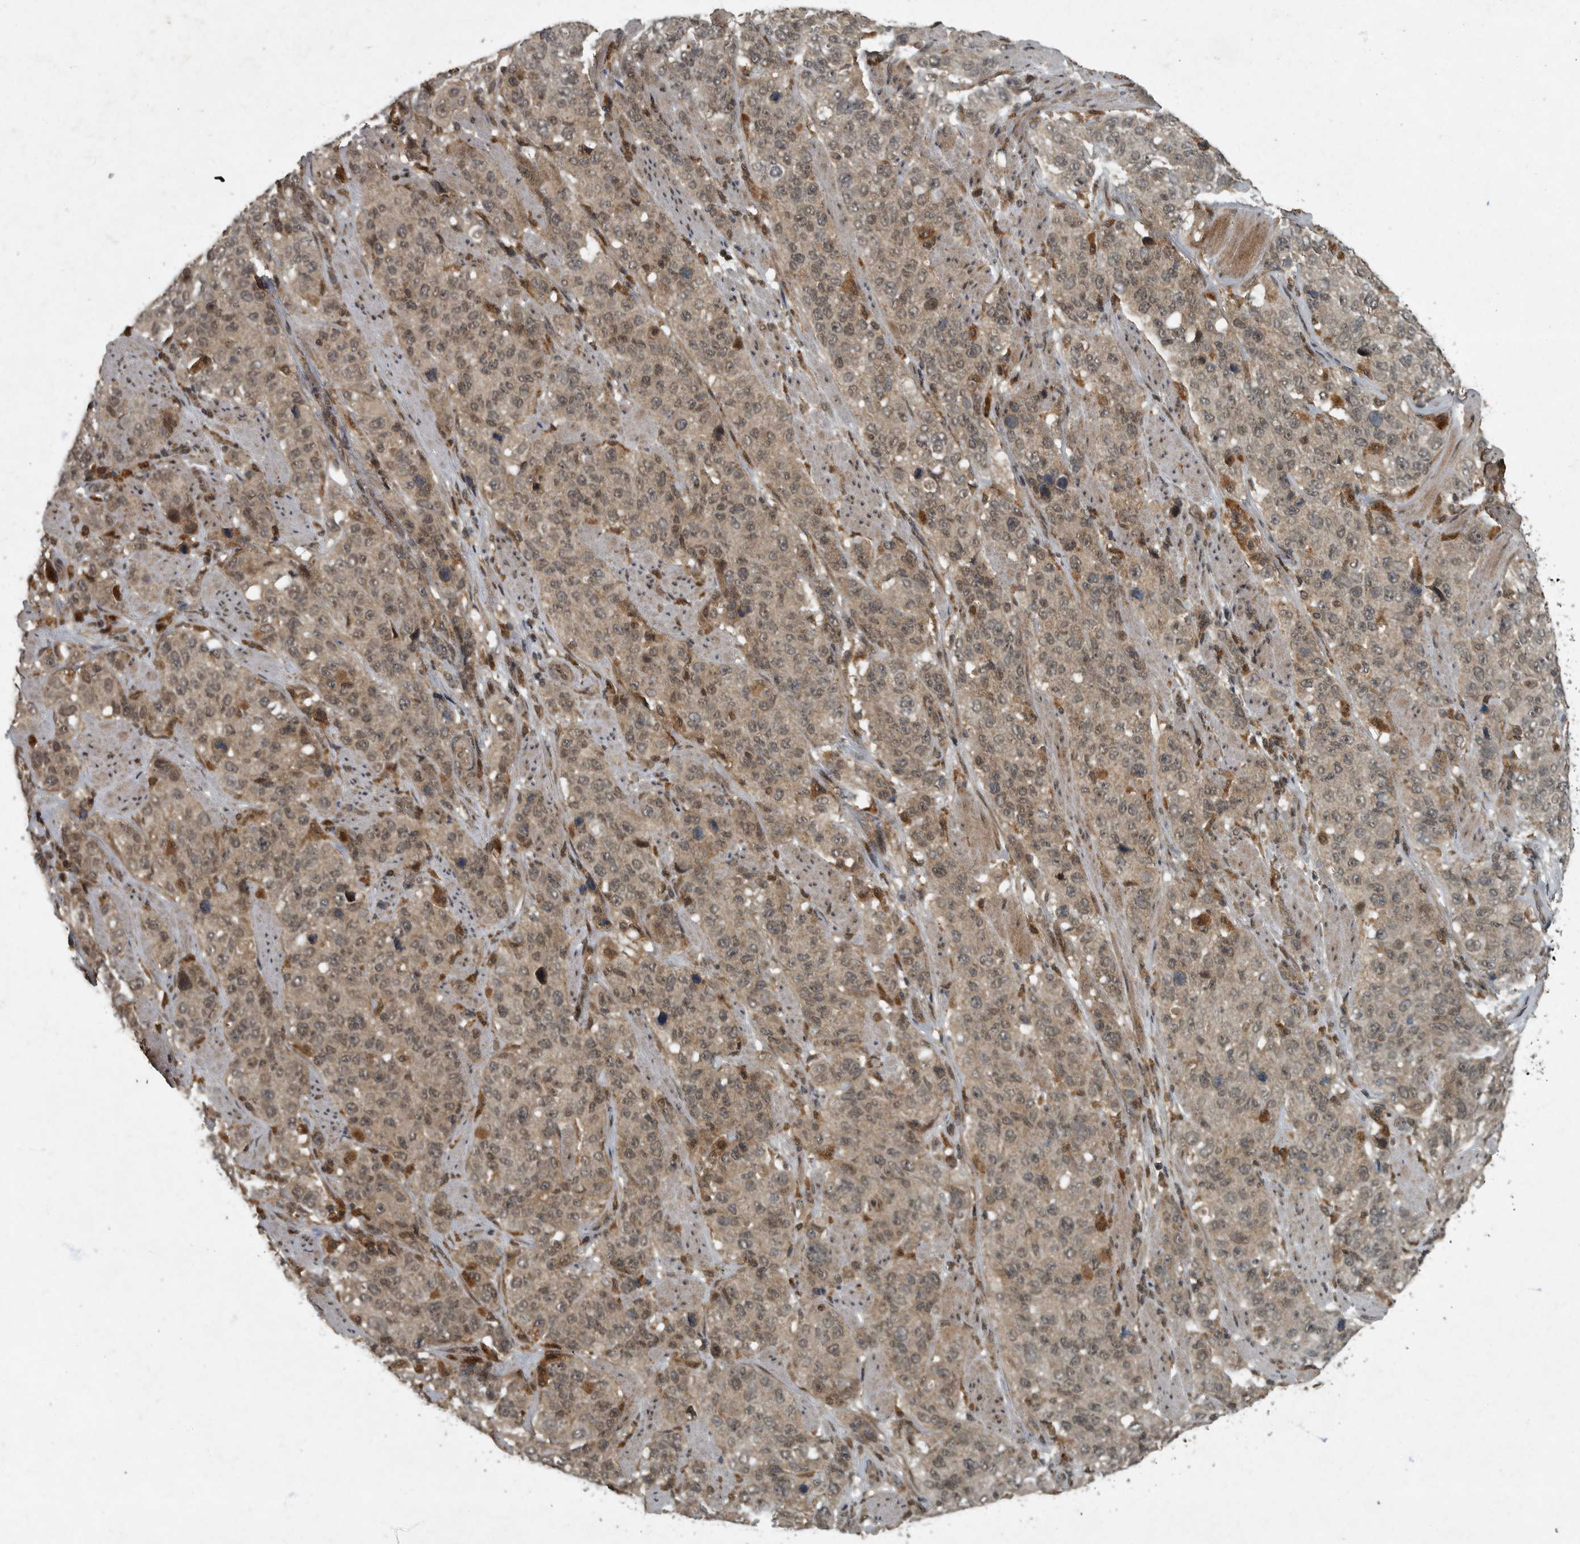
{"staining": {"intensity": "weak", "quantity": ">75%", "location": "cytoplasmic/membranous,nuclear"}, "tissue": "stomach cancer", "cell_type": "Tumor cells", "image_type": "cancer", "snomed": [{"axis": "morphology", "description": "Adenocarcinoma, NOS"}, {"axis": "topography", "description": "Stomach"}], "caption": "This micrograph reveals immunohistochemistry staining of human stomach cancer (adenocarcinoma), with low weak cytoplasmic/membranous and nuclear expression in approximately >75% of tumor cells.", "gene": "FOXO1", "patient": {"sex": "male", "age": 48}}